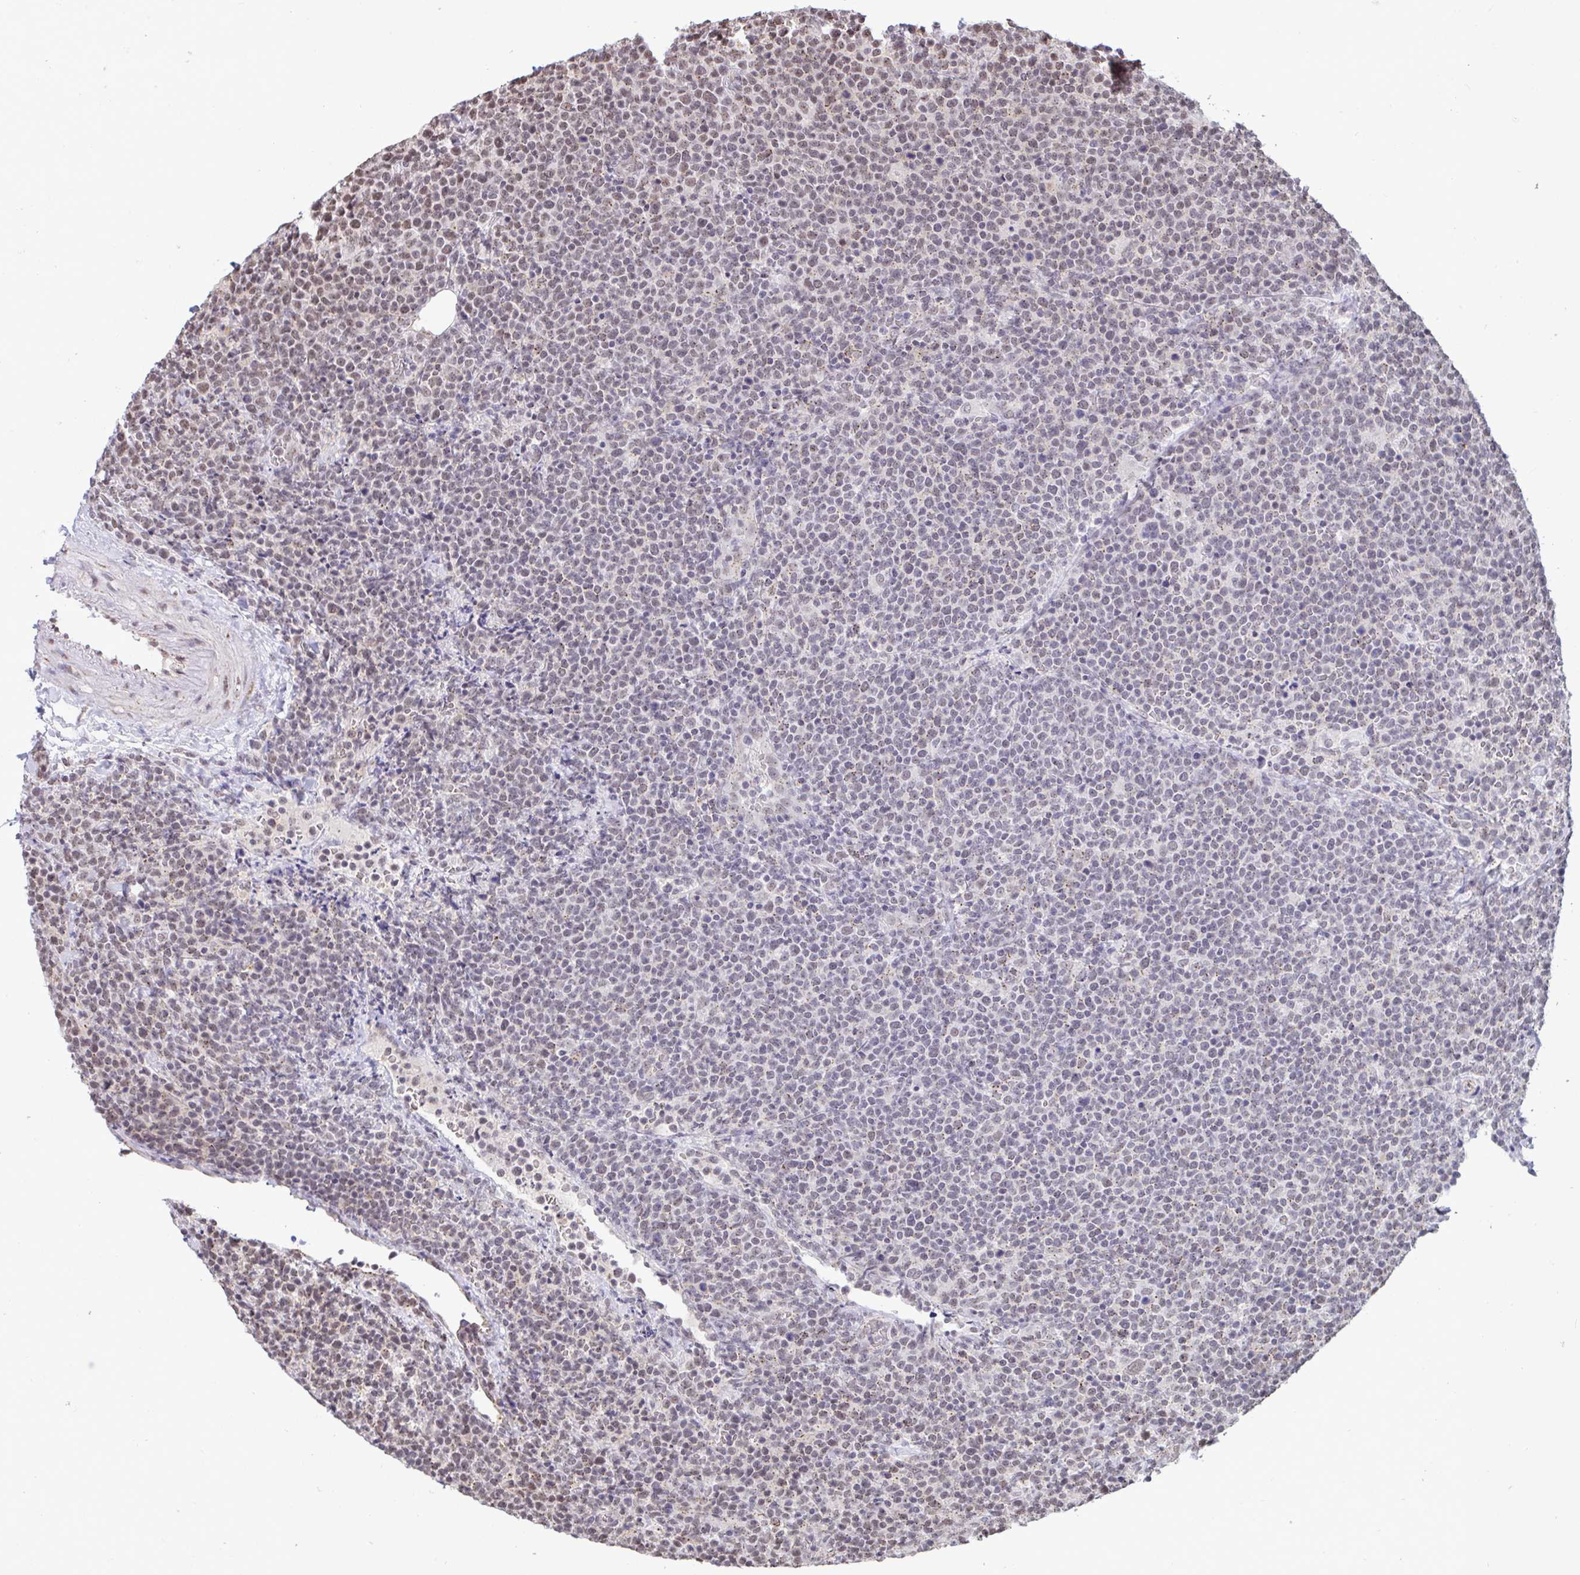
{"staining": {"intensity": "negative", "quantity": "none", "location": "none"}, "tissue": "lymphoma", "cell_type": "Tumor cells", "image_type": "cancer", "snomed": [{"axis": "morphology", "description": "Malignant lymphoma, non-Hodgkin's type, High grade"}, {"axis": "topography", "description": "Lymph node"}], "caption": "A photomicrograph of lymphoma stained for a protein shows no brown staining in tumor cells.", "gene": "PUF60", "patient": {"sex": "male", "age": 61}}